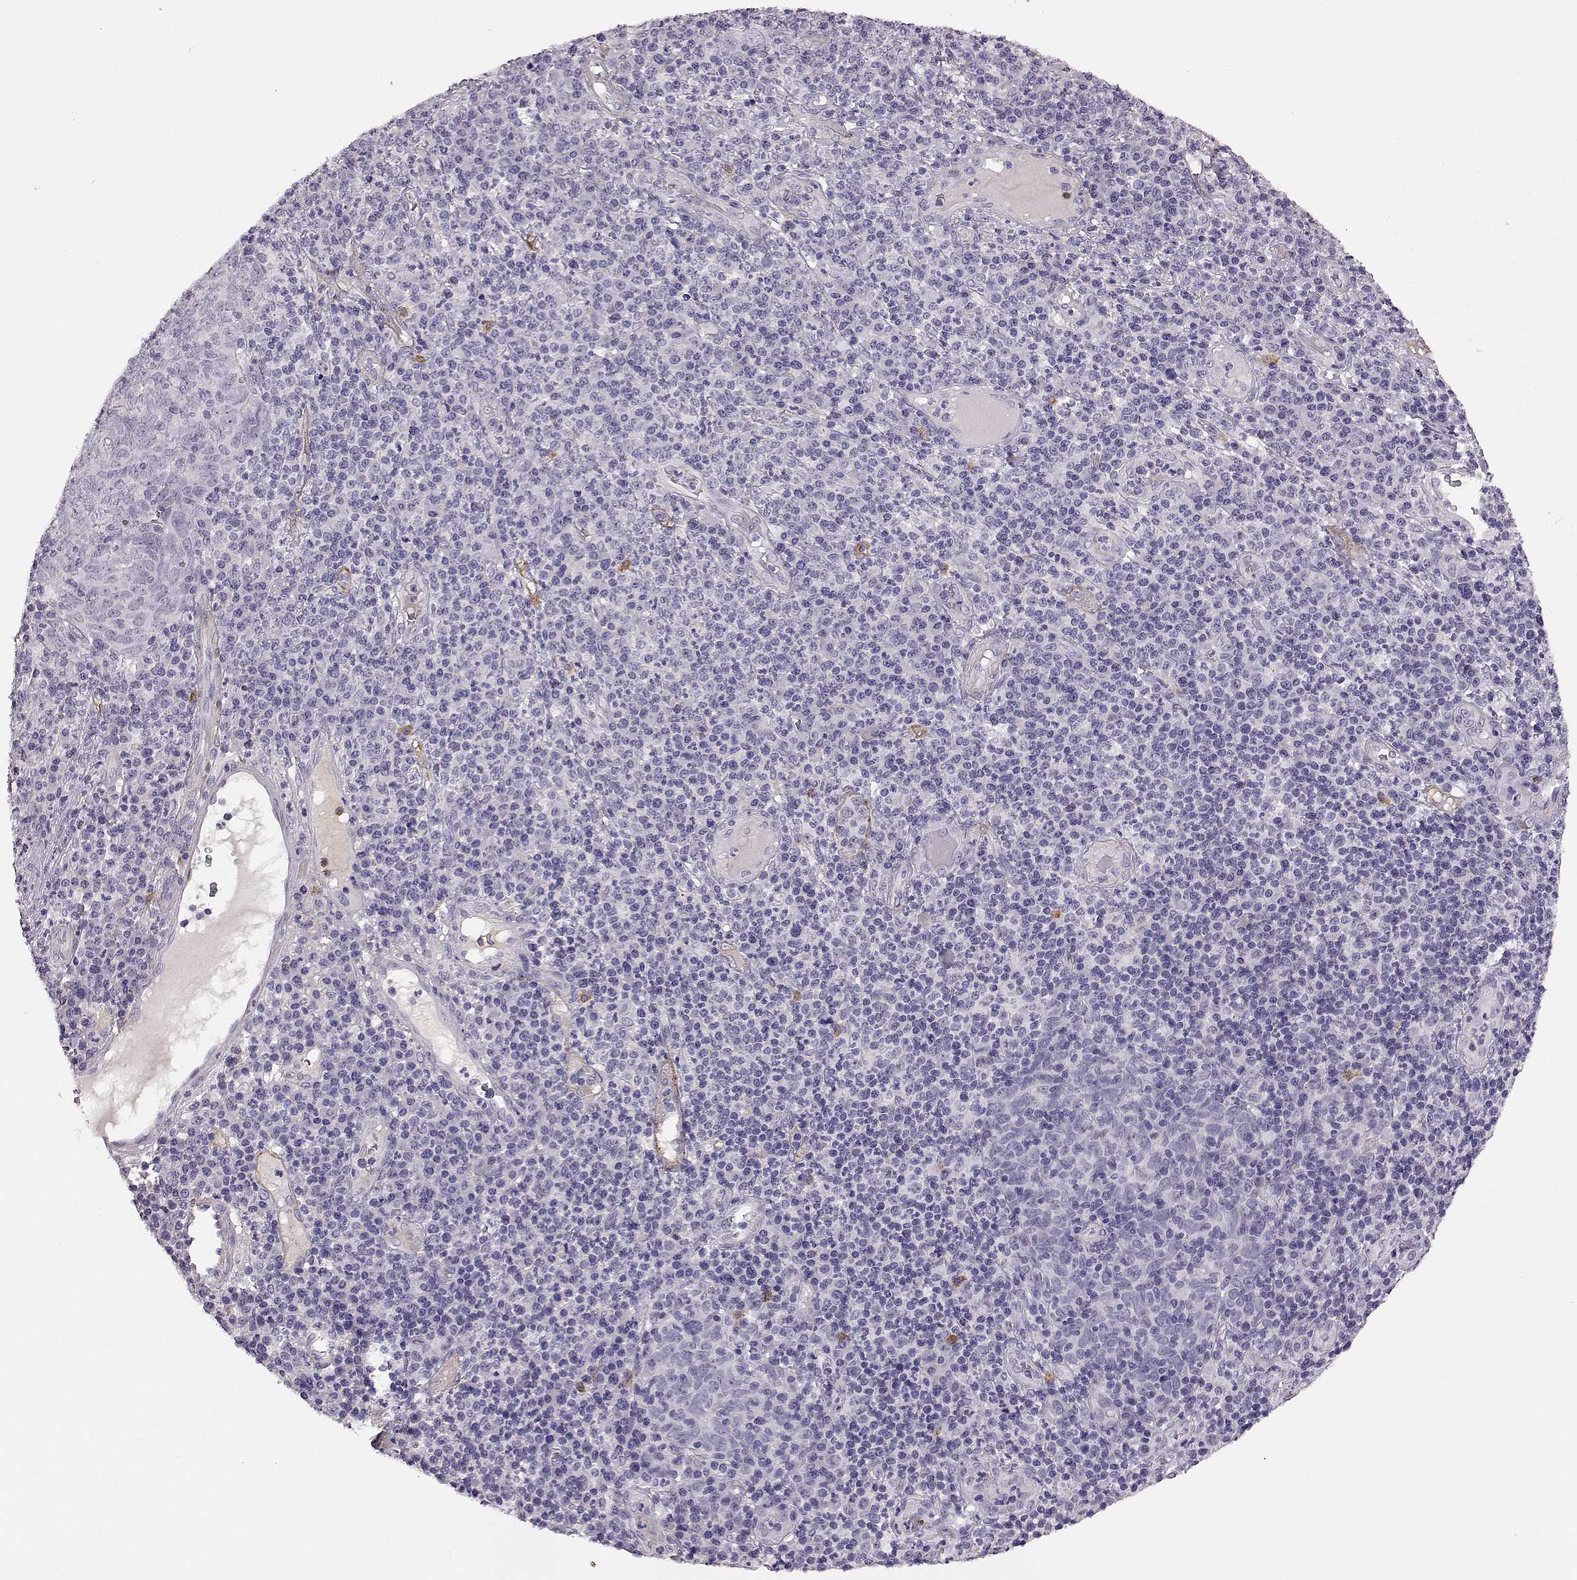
{"staining": {"intensity": "negative", "quantity": "none", "location": "none"}, "tissue": "skin cancer", "cell_type": "Tumor cells", "image_type": "cancer", "snomed": [{"axis": "morphology", "description": "Squamous cell carcinoma, NOS"}, {"axis": "topography", "description": "Skin"}, {"axis": "topography", "description": "Anal"}], "caption": "IHC of squamous cell carcinoma (skin) displays no expression in tumor cells. (DAB (3,3'-diaminobenzidine) IHC with hematoxylin counter stain).", "gene": "TRIM69", "patient": {"sex": "female", "age": 51}}